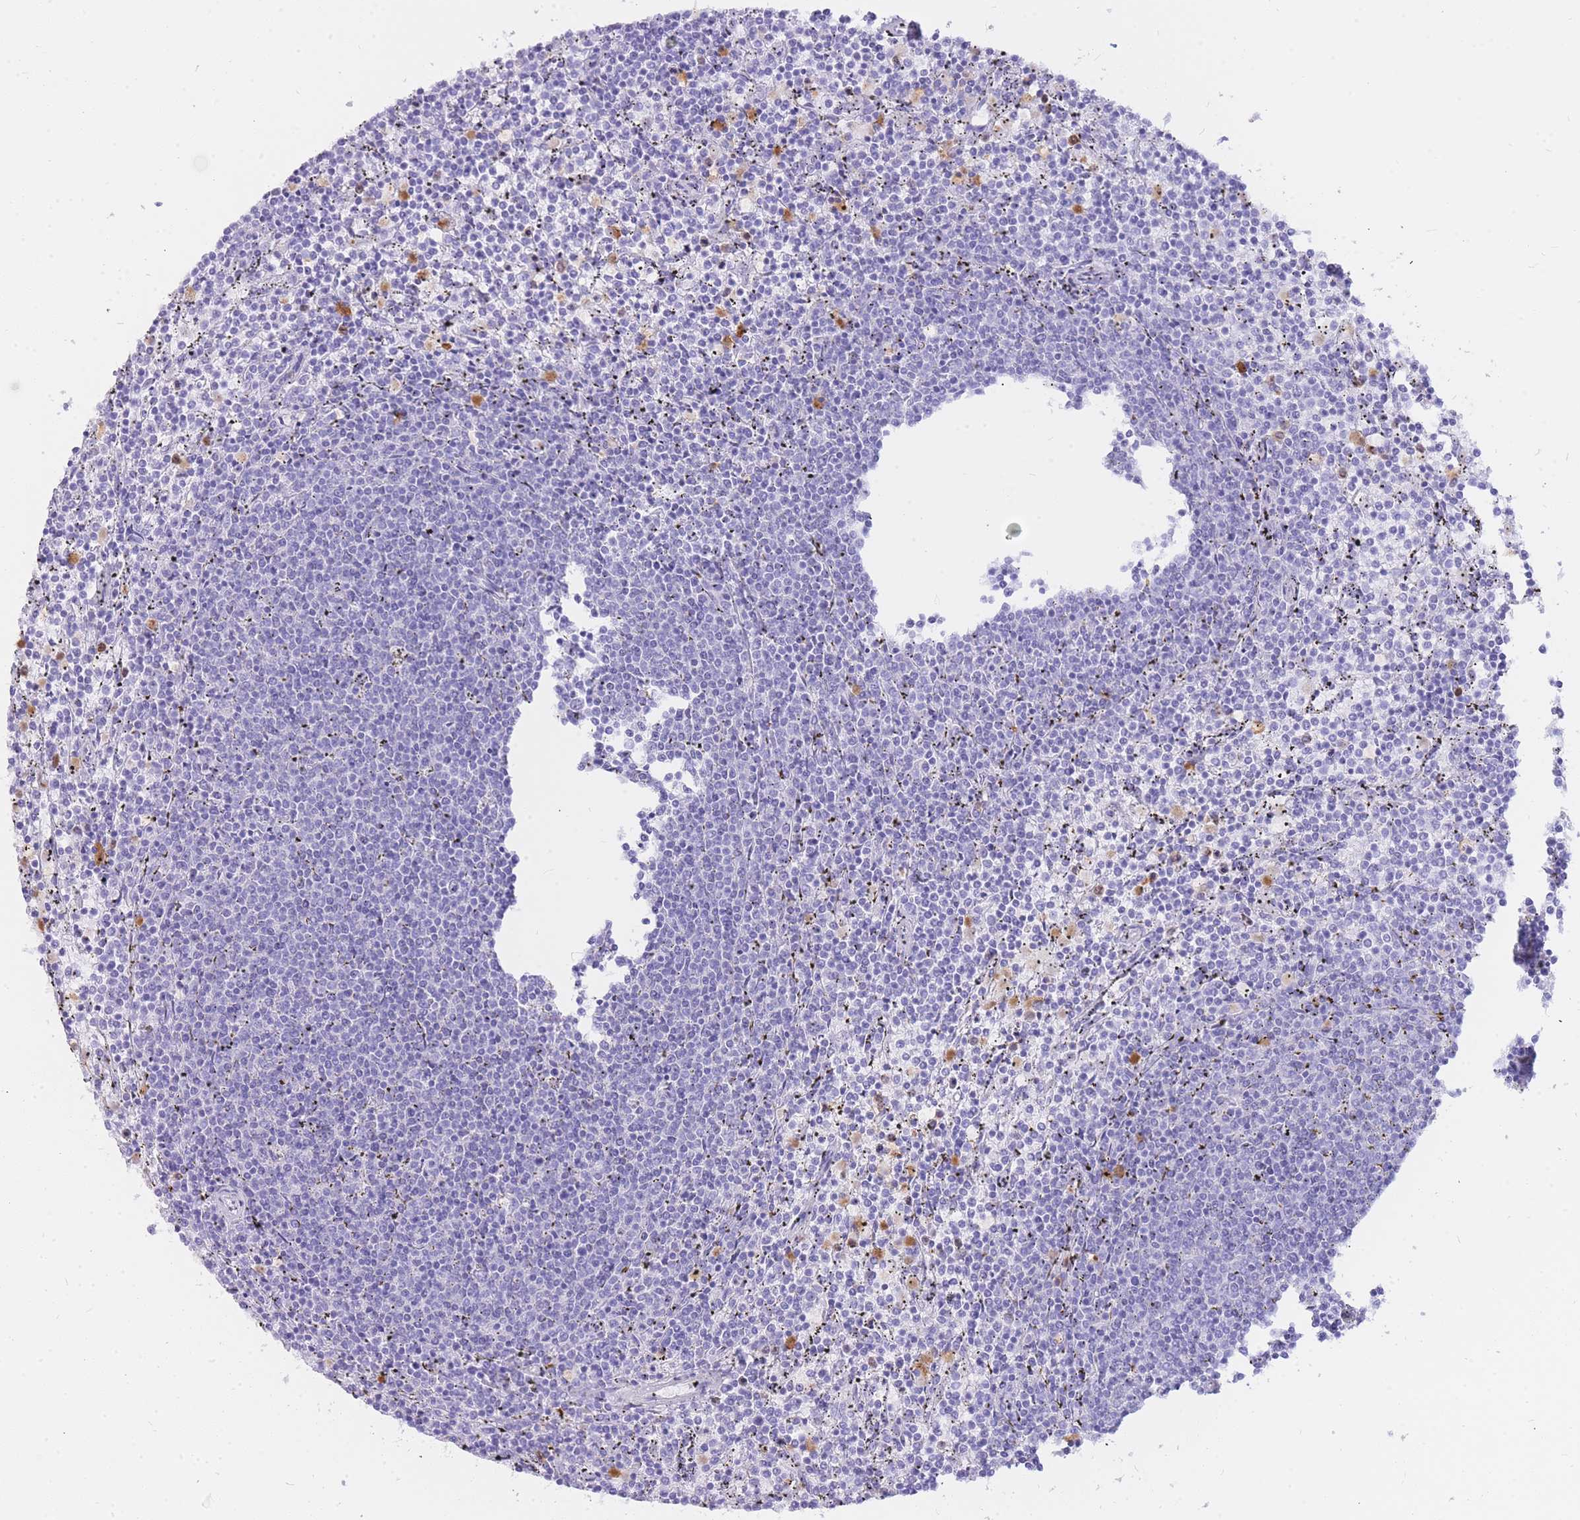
{"staining": {"intensity": "negative", "quantity": "none", "location": "none"}, "tissue": "lymphoma", "cell_type": "Tumor cells", "image_type": "cancer", "snomed": [{"axis": "morphology", "description": "Malignant lymphoma, non-Hodgkin's type, Low grade"}, {"axis": "topography", "description": "Spleen"}], "caption": "Tumor cells show no significant protein expression in malignant lymphoma, non-Hodgkin's type (low-grade). (DAB (3,3'-diaminobenzidine) IHC visualized using brightfield microscopy, high magnification).", "gene": "HERC1", "patient": {"sex": "female", "age": 50}}